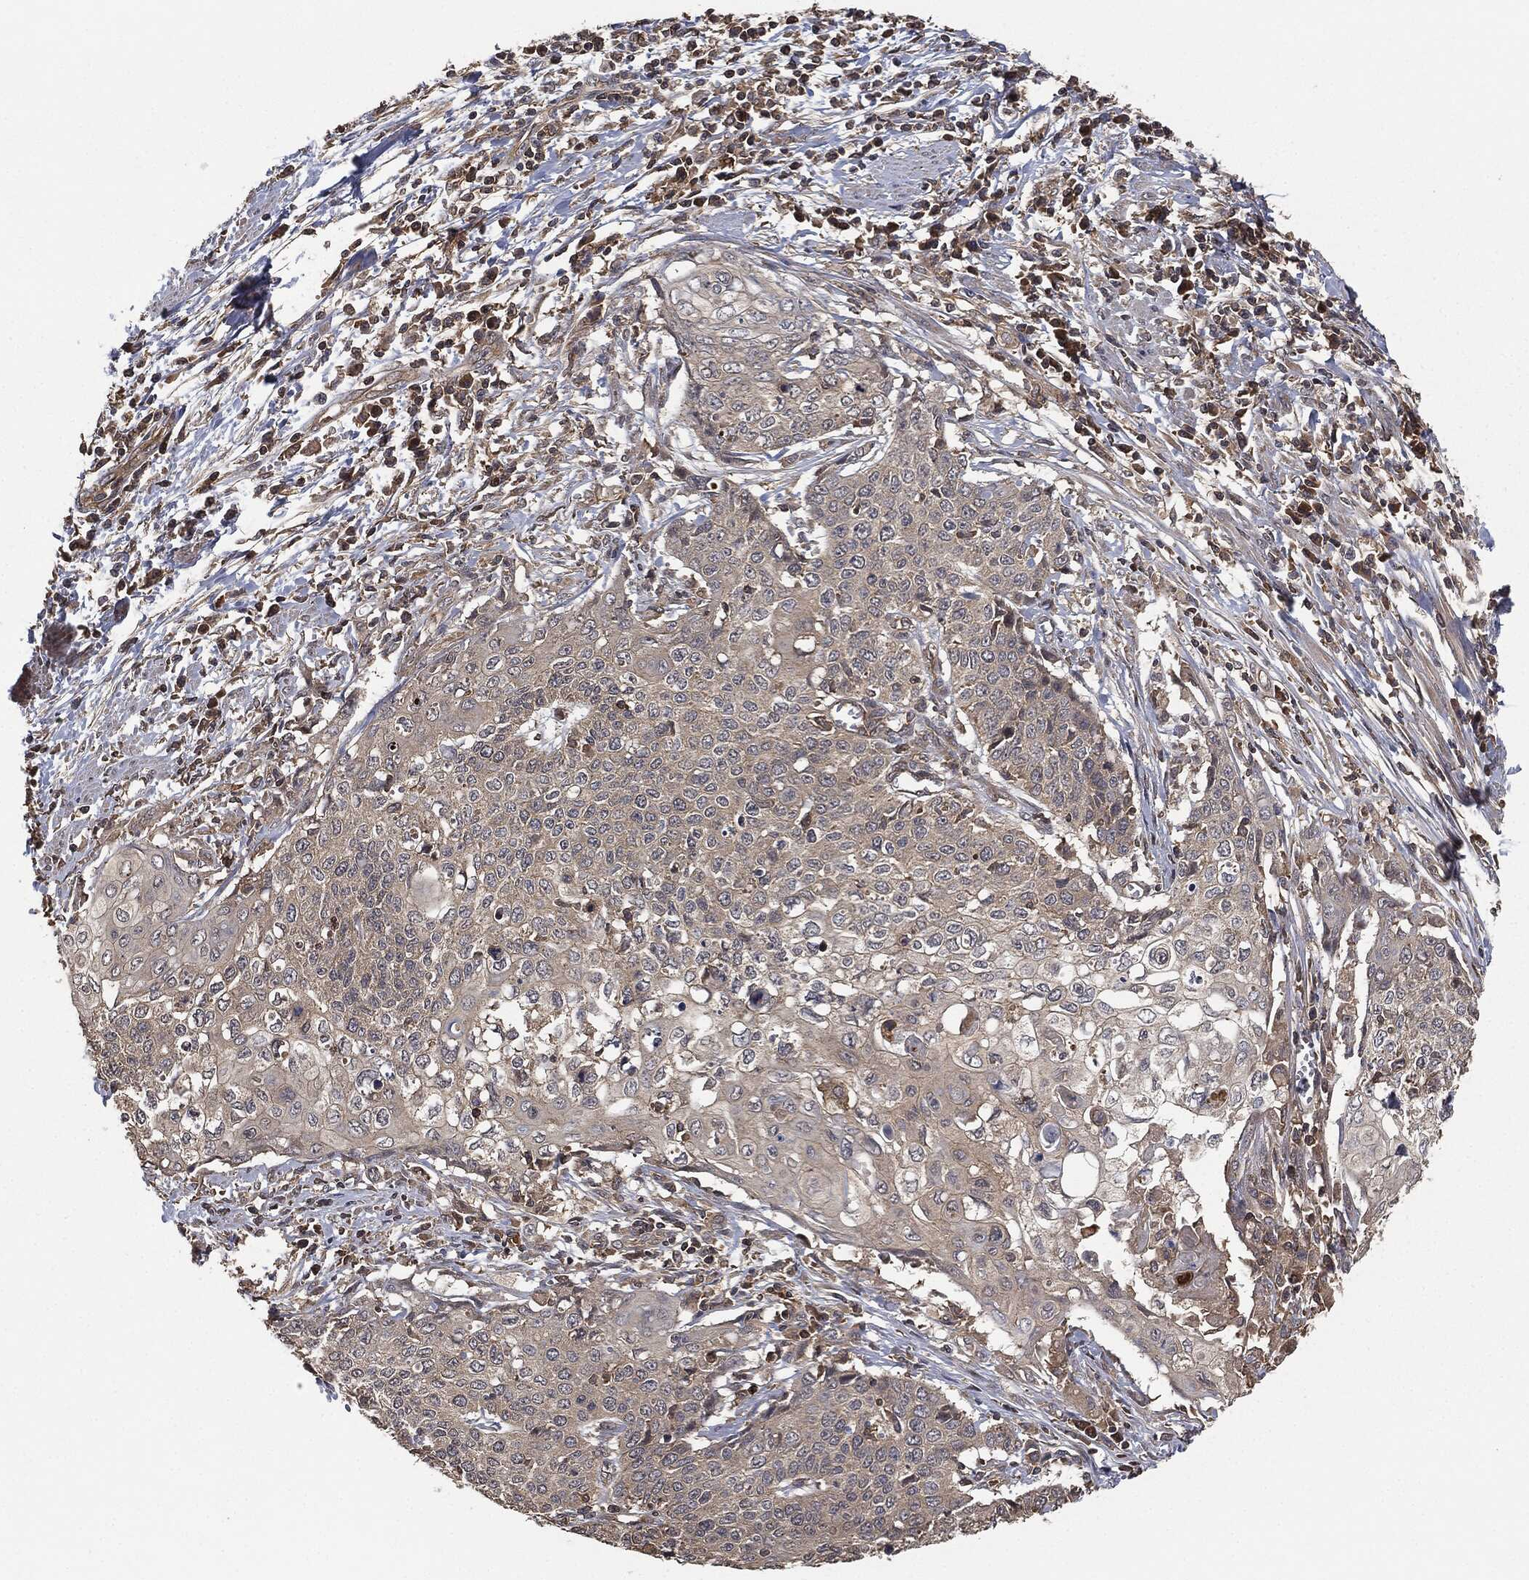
{"staining": {"intensity": "negative", "quantity": "none", "location": "none"}, "tissue": "cervical cancer", "cell_type": "Tumor cells", "image_type": "cancer", "snomed": [{"axis": "morphology", "description": "Squamous cell carcinoma, NOS"}, {"axis": "topography", "description": "Cervix"}], "caption": "Photomicrograph shows no protein expression in tumor cells of squamous cell carcinoma (cervical) tissue. (Immunohistochemistry, brightfield microscopy, high magnification).", "gene": "ERBIN", "patient": {"sex": "female", "age": 39}}